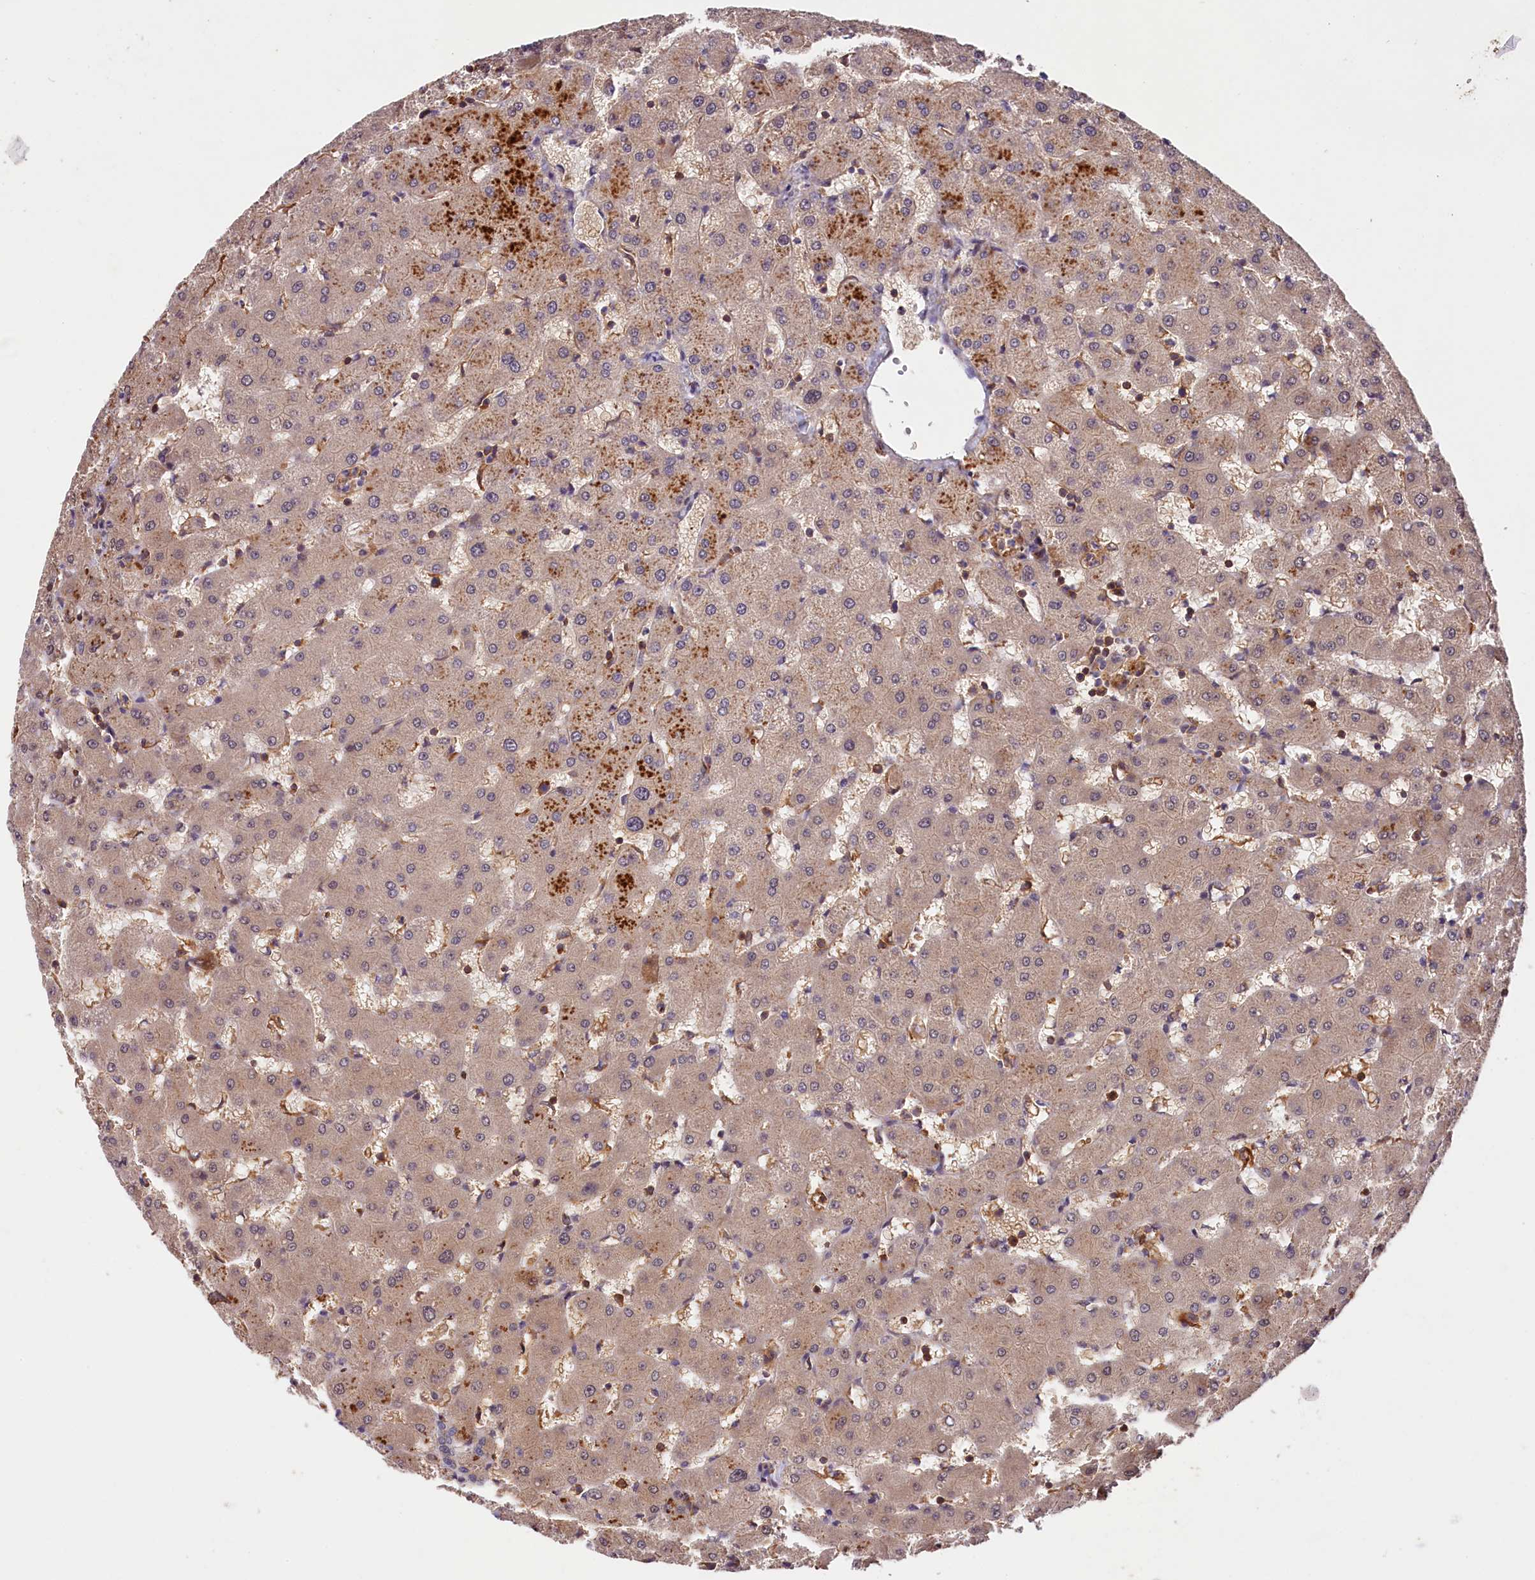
{"staining": {"intensity": "negative", "quantity": "none", "location": "none"}, "tissue": "liver", "cell_type": "Cholangiocytes", "image_type": "normal", "snomed": [{"axis": "morphology", "description": "Normal tissue, NOS"}, {"axis": "topography", "description": "Liver"}], "caption": "Human liver stained for a protein using immunohistochemistry (IHC) reveals no positivity in cholangiocytes.", "gene": "CACNA1H", "patient": {"sex": "female", "age": 63}}